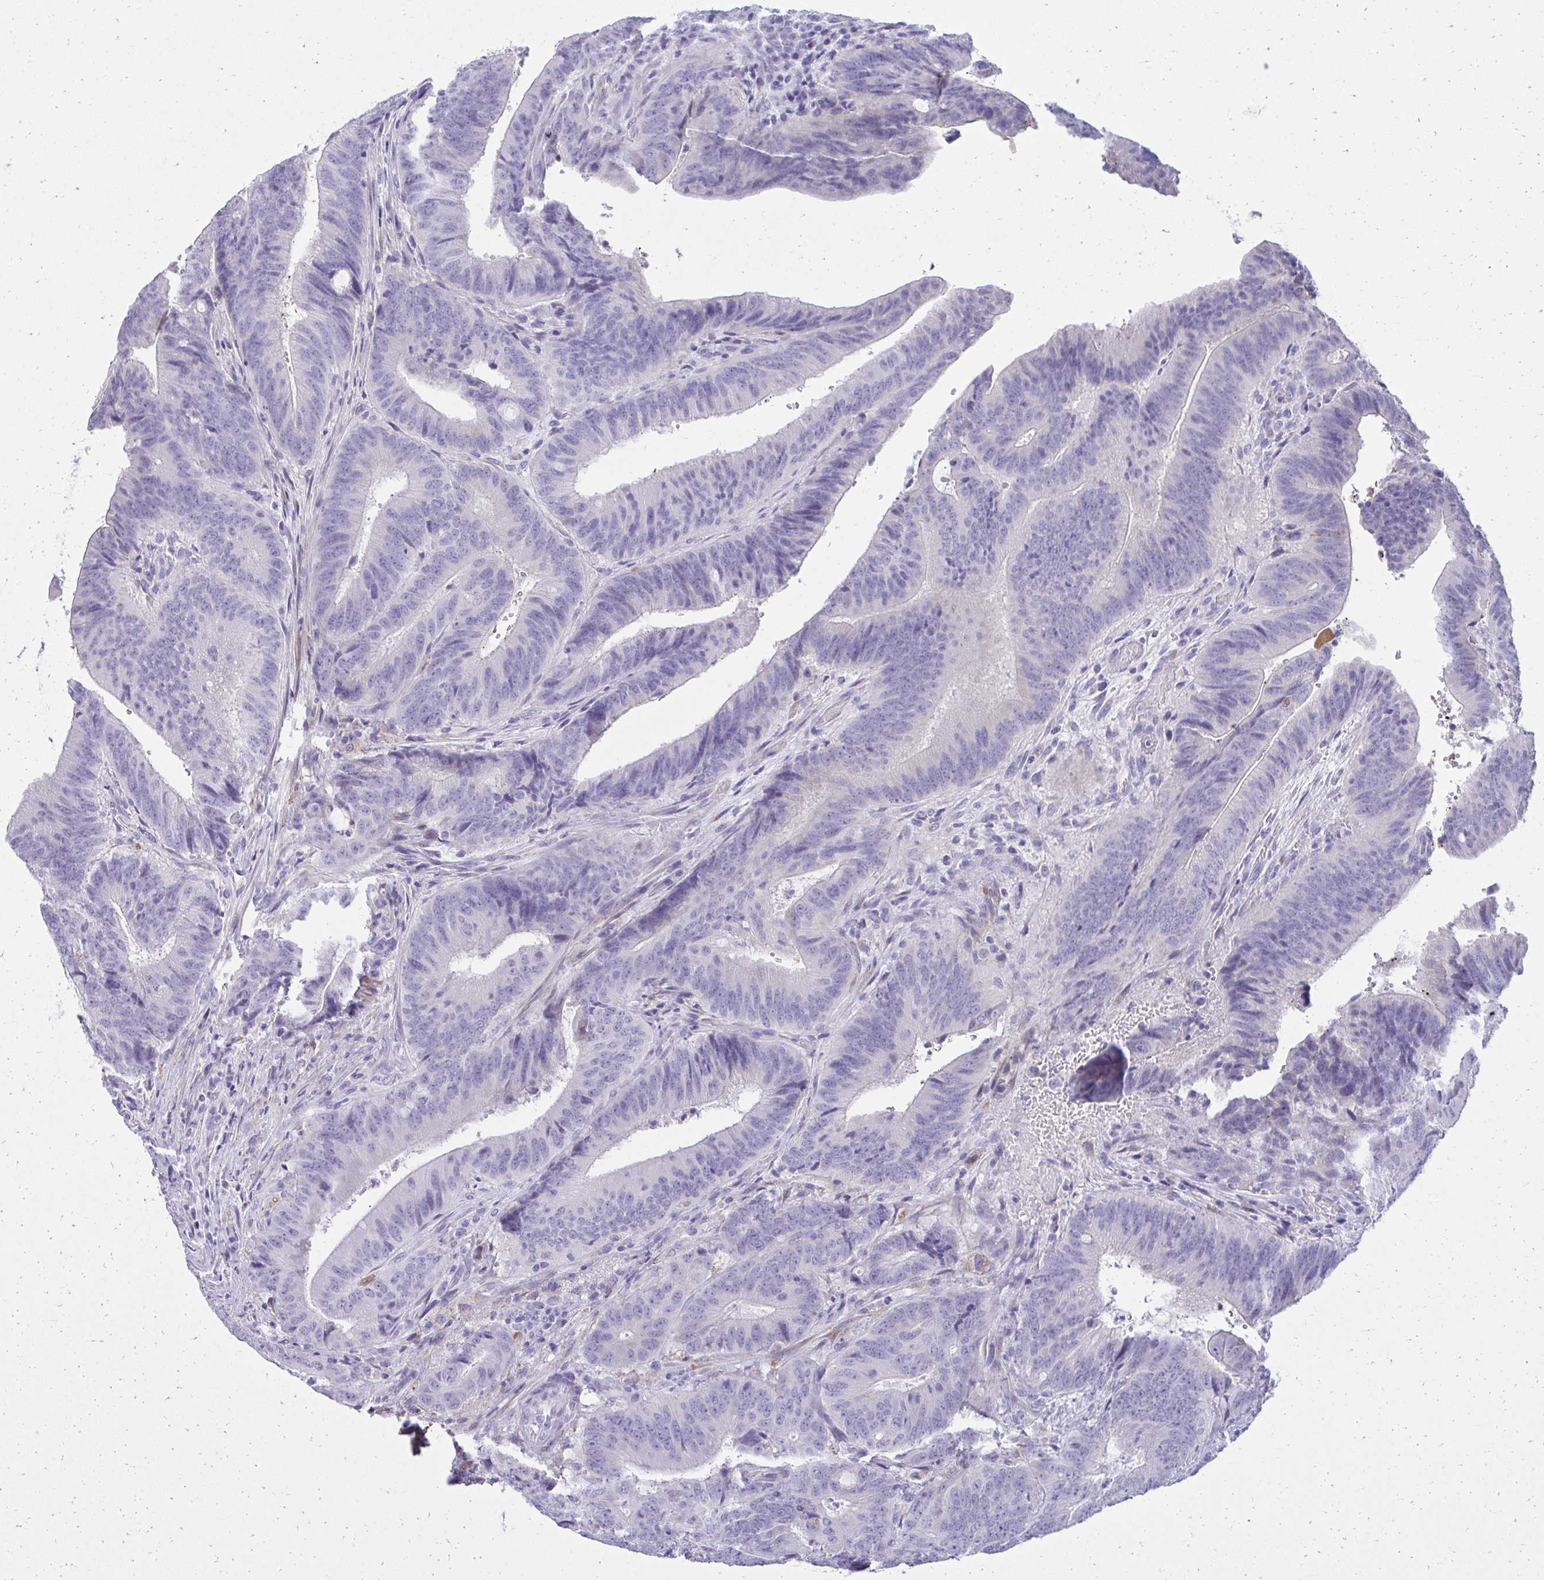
{"staining": {"intensity": "negative", "quantity": "none", "location": "none"}, "tissue": "colorectal cancer", "cell_type": "Tumor cells", "image_type": "cancer", "snomed": [{"axis": "morphology", "description": "Adenocarcinoma, NOS"}, {"axis": "topography", "description": "Colon"}], "caption": "A photomicrograph of colorectal adenocarcinoma stained for a protein shows no brown staining in tumor cells.", "gene": "AIG1", "patient": {"sex": "female", "age": 43}}